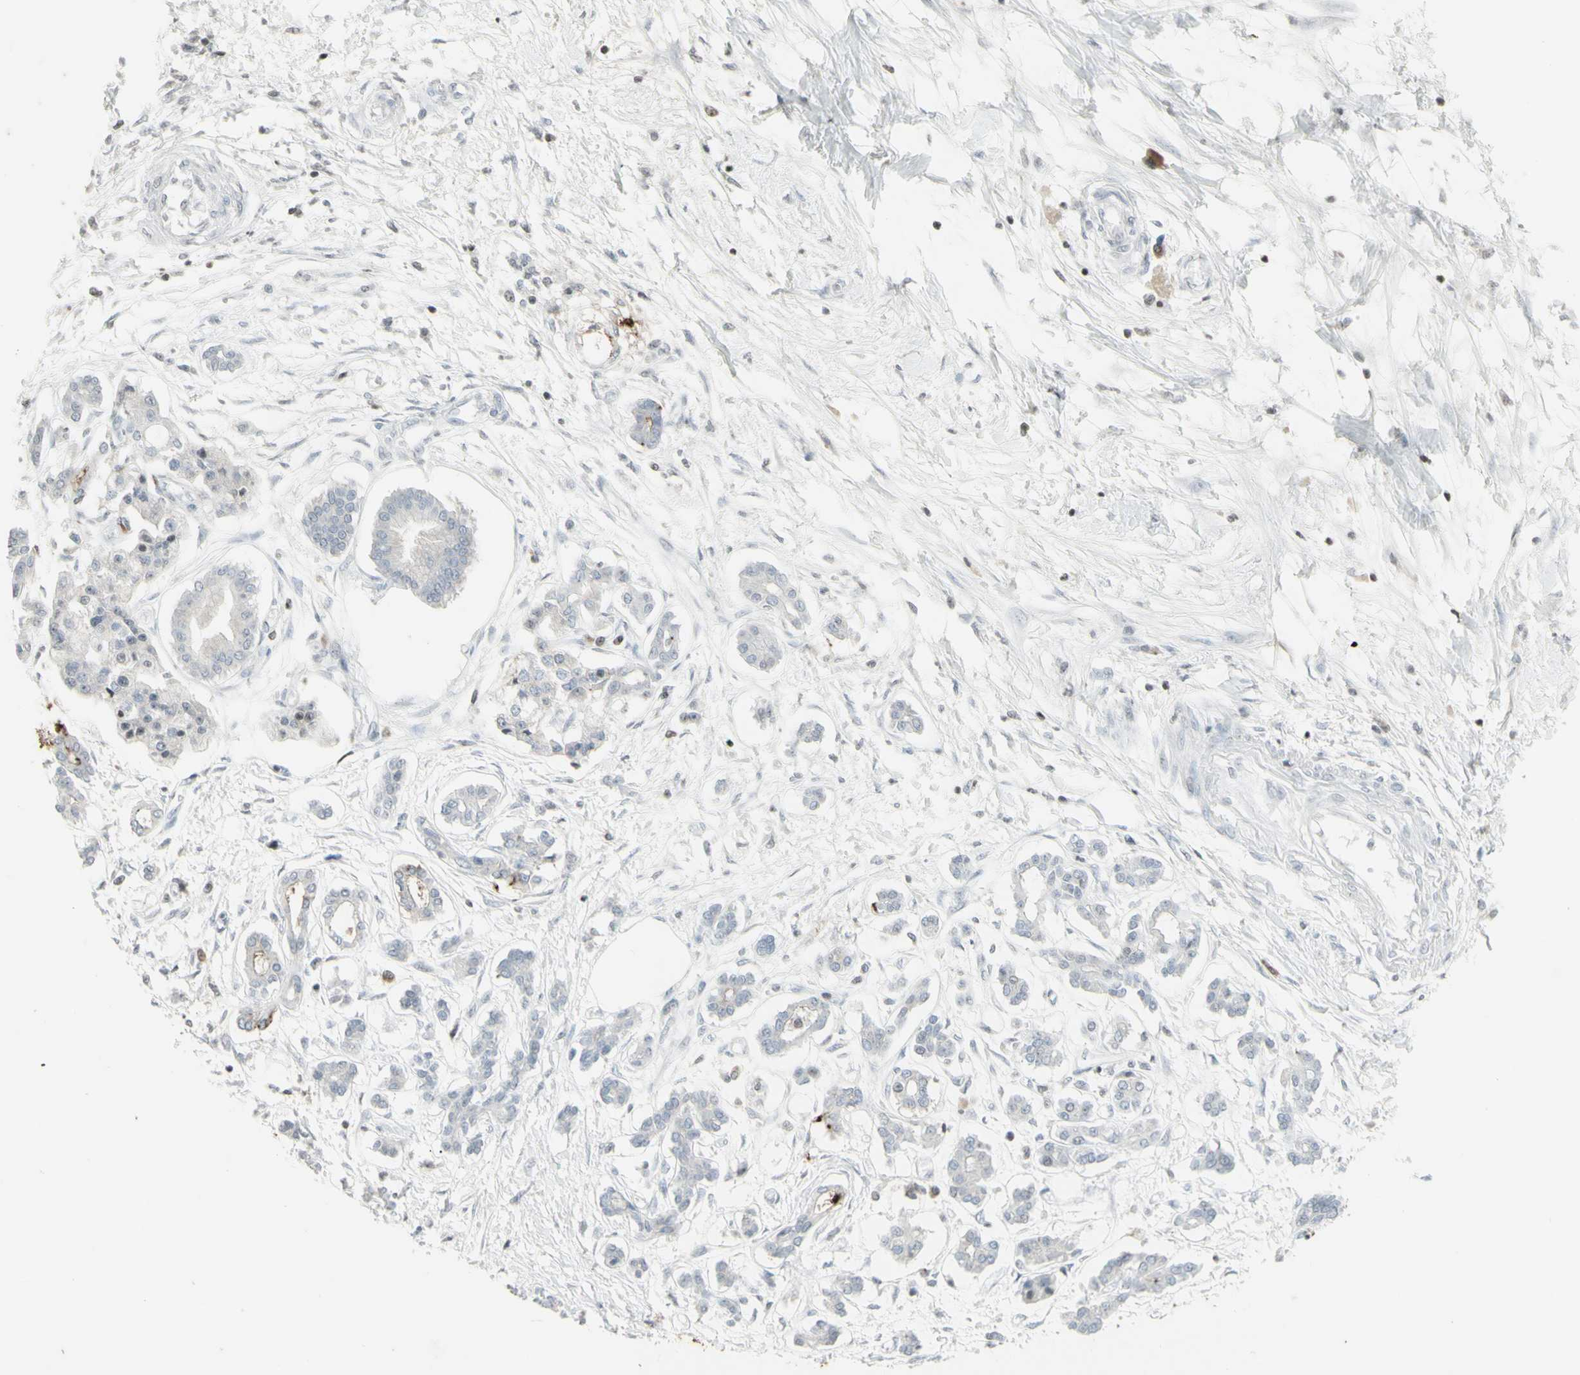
{"staining": {"intensity": "negative", "quantity": "none", "location": "none"}, "tissue": "pancreatic cancer", "cell_type": "Tumor cells", "image_type": "cancer", "snomed": [{"axis": "morphology", "description": "Adenocarcinoma, NOS"}, {"axis": "topography", "description": "Pancreas"}], "caption": "A photomicrograph of human pancreatic adenocarcinoma is negative for staining in tumor cells.", "gene": "MUC5AC", "patient": {"sex": "male", "age": 56}}